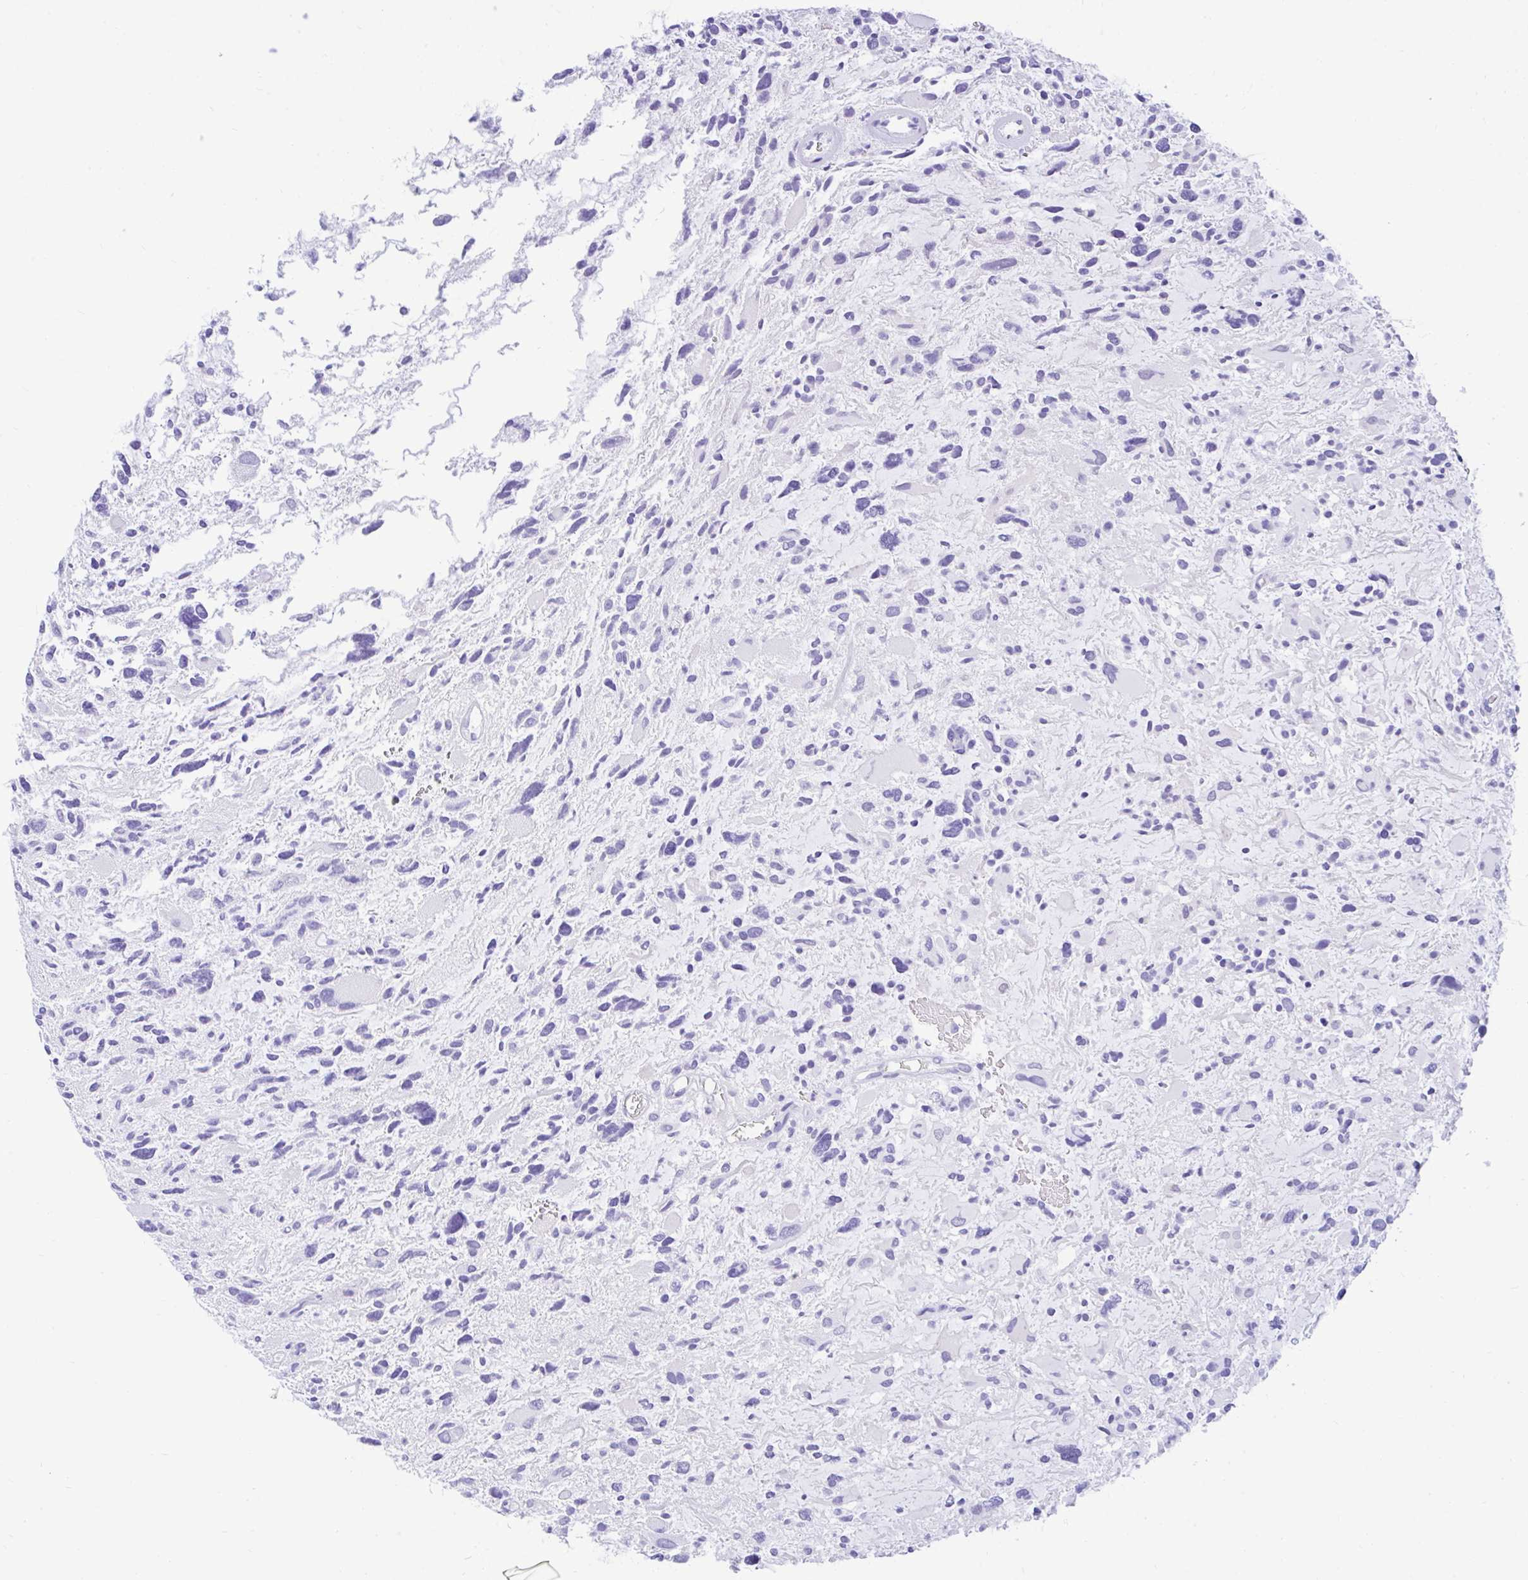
{"staining": {"intensity": "negative", "quantity": "none", "location": "none"}, "tissue": "glioma", "cell_type": "Tumor cells", "image_type": "cancer", "snomed": [{"axis": "morphology", "description": "Glioma, malignant, High grade"}, {"axis": "topography", "description": "Brain"}], "caption": "There is no significant expression in tumor cells of glioma. Nuclei are stained in blue.", "gene": "GLB1L2", "patient": {"sex": "female", "age": 11}}